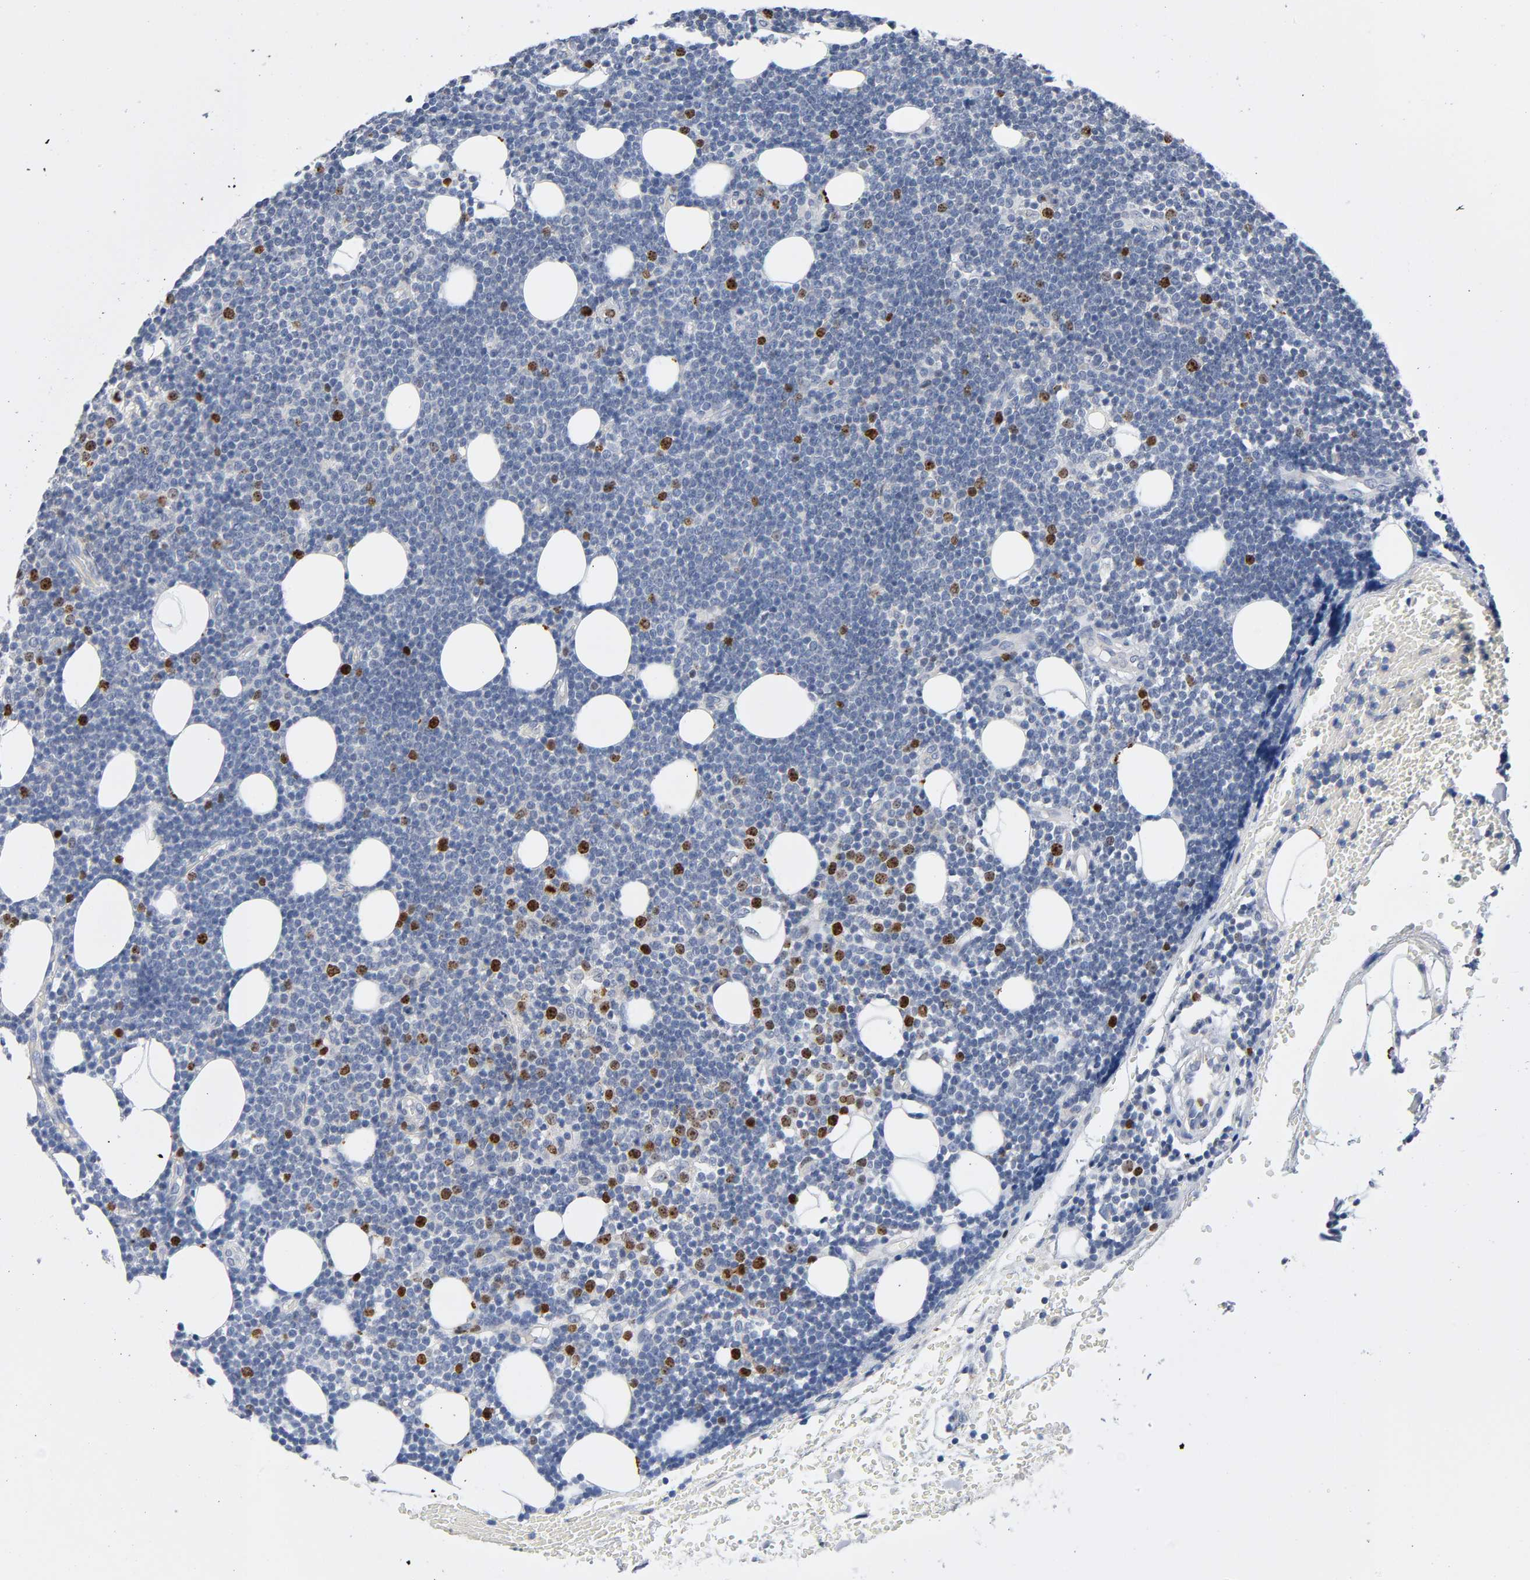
{"staining": {"intensity": "moderate", "quantity": "<25%", "location": "nuclear"}, "tissue": "lymphoma", "cell_type": "Tumor cells", "image_type": "cancer", "snomed": [{"axis": "morphology", "description": "Malignant lymphoma, non-Hodgkin's type, Low grade"}, {"axis": "topography", "description": "Soft tissue"}], "caption": "The histopathology image displays staining of malignant lymphoma, non-Hodgkin's type (low-grade), revealing moderate nuclear protein staining (brown color) within tumor cells.", "gene": "BIRC5", "patient": {"sex": "male", "age": 92}}